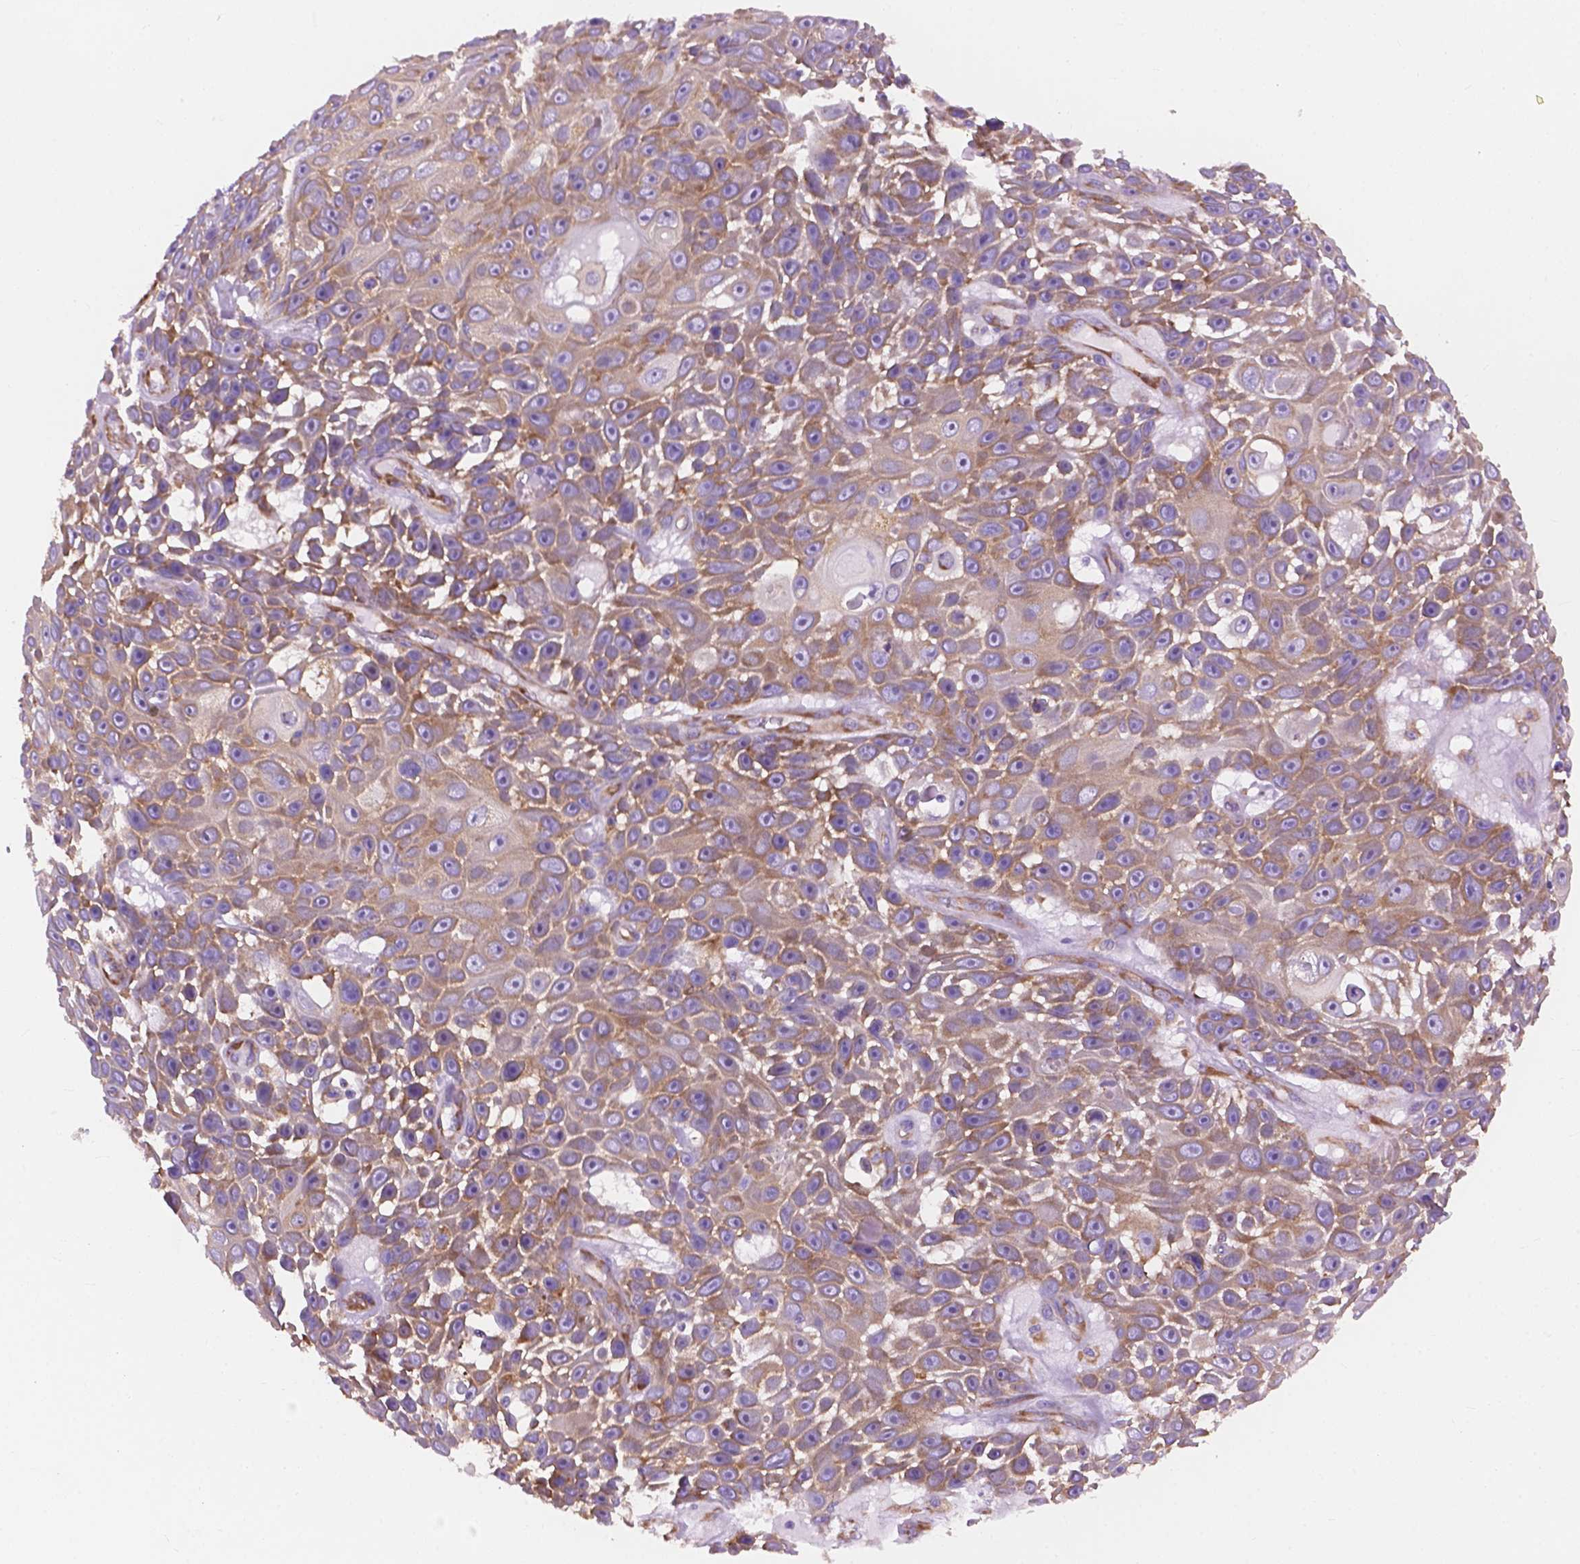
{"staining": {"intensity": "weak", "quantity": ">75%", "location": "cytoplasmic/membranous"}, "tissue": "skin cancer", "cell_type": "Tumor cells", "image_type": "cancer", "snomed": [{"axis": "morphology", "description": "Squamous cell carcinoma, NOS"}, {"axis": "topography", "description": "Skin"}], "caption": "Human skin squamous cell carcinoma stained with a brown dye shows weak cytoplasmic/membranous positive positivity in approximately >75% of tumor cells.", "gene": "RPL37A", "patient": {"sex": "male", "age": 82}}